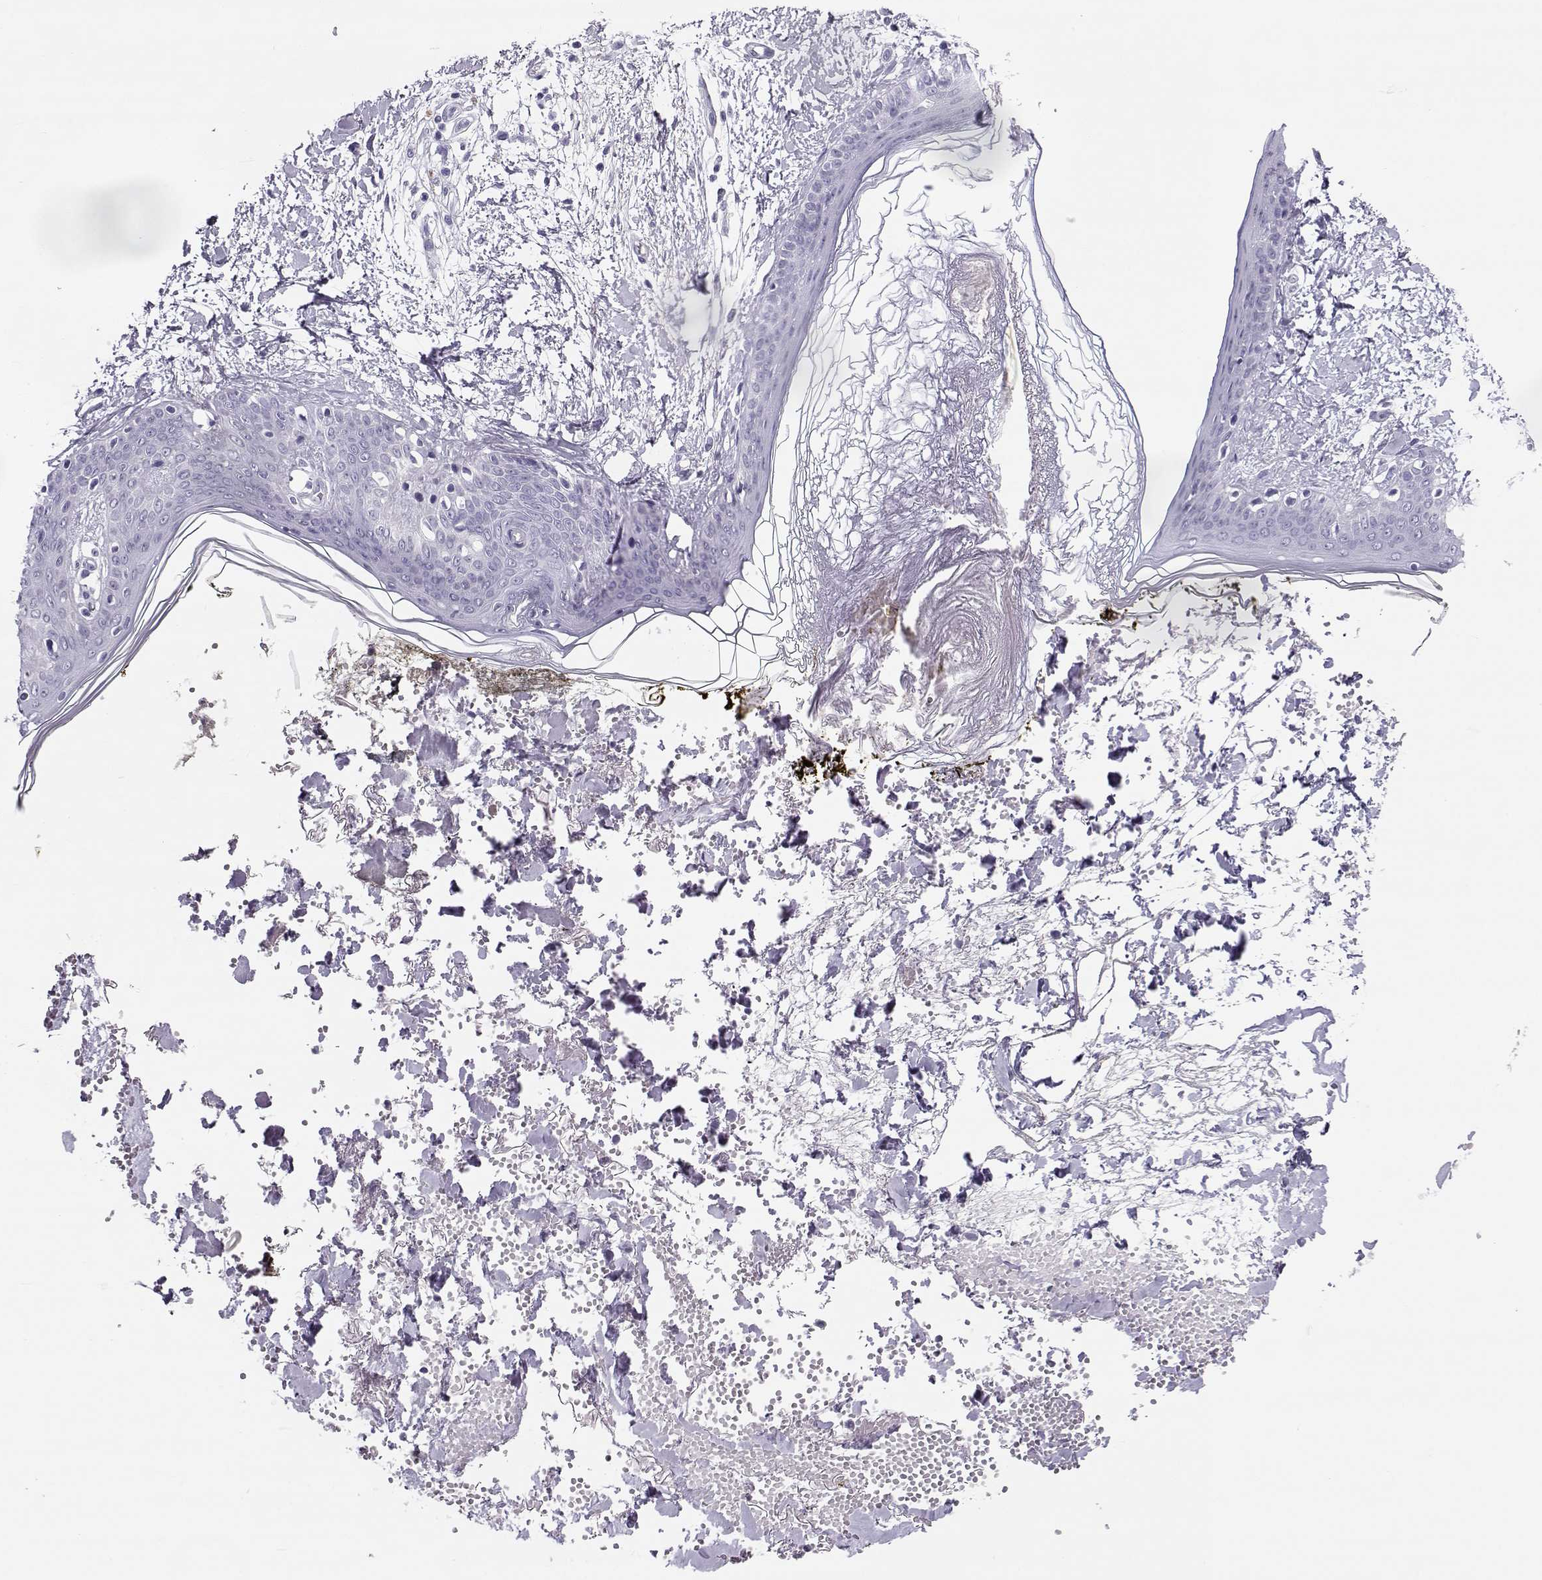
{"staining": {"intensity": "negative", "quantity": "none", "location": "none"}, "tissue": "skin", "cell_type": "Fibroblasts", "image_type": "normal", "snomed": [{"axis": "morphology", "description": "Normal tissue, NOS"}, {"axis": "topography", "description": "Skin"}], "caption": "Fibroblasts show no significant expression in unremarkable skin. (DAB immunohistochemistry with hematoxylin counter stain).", "gene": "CFAP77", "patient": {"sex": "female", "age": 34}}